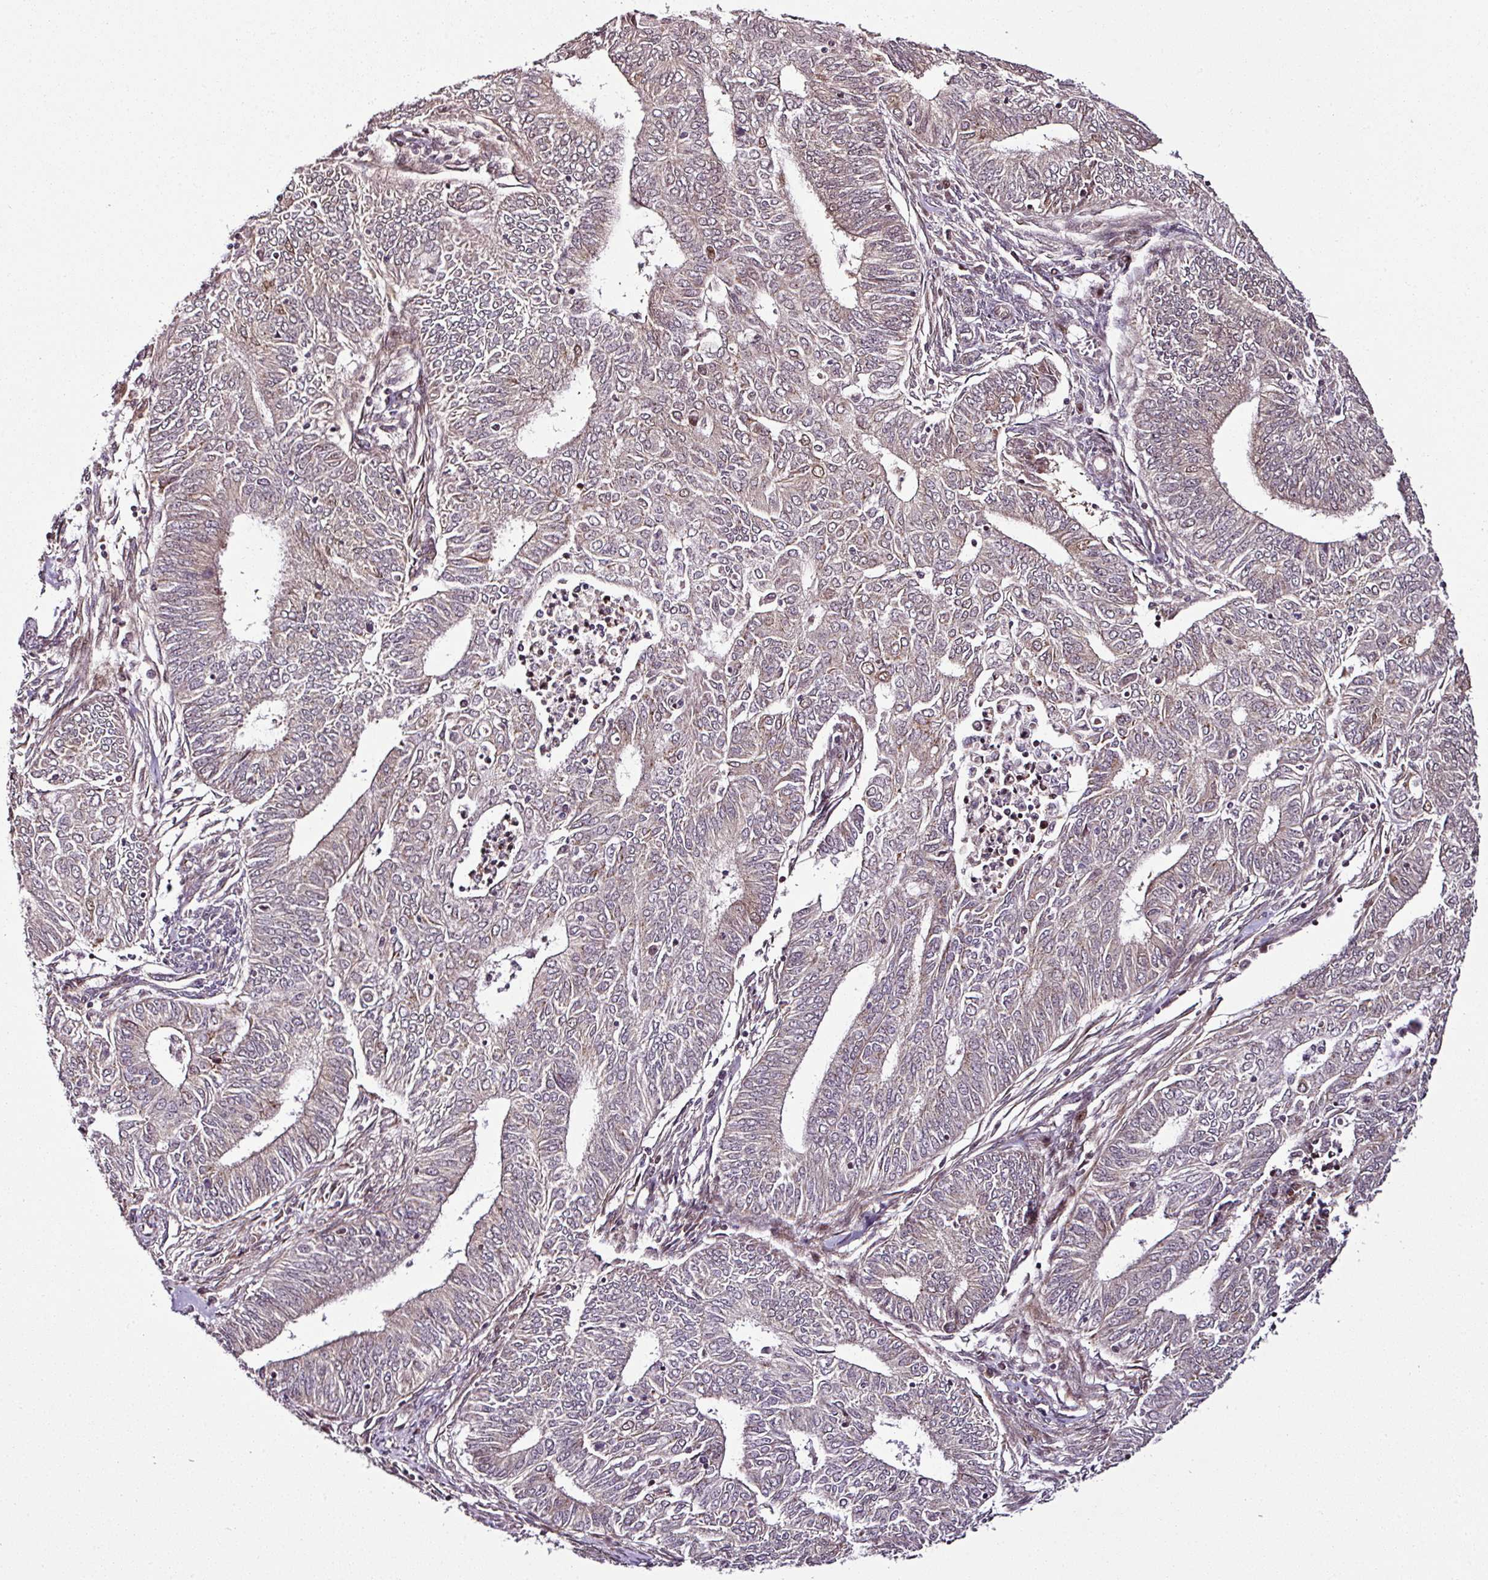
{"staining": {"intensity": "moderate", "quantity": "<25%", "location": "cytoplasmic/membranous,nuclear"}, "tissue": "endometrial cancer", "cell_type": "Tumor cells", "image_type": "cancer", "snomed": [{"axis": "morphology", "description": "Adenocarcinoma, NOS"}, {"axis": "topography", "description": "Endometrium"}], "caption": "Immunohistochemistry (IHC) photomicrograph of neoplastic tissue: human endometrial cancer stained using IHC exhibits low levels of moderate protein expression localized specifically in the cytoplasmic/membranous and nuclear of tumor cells, appearing as a cytoplasmic/membranous and nuclear brown color.", "gene": "COPRS", "patient": {"sex": "female", "age": 62}}